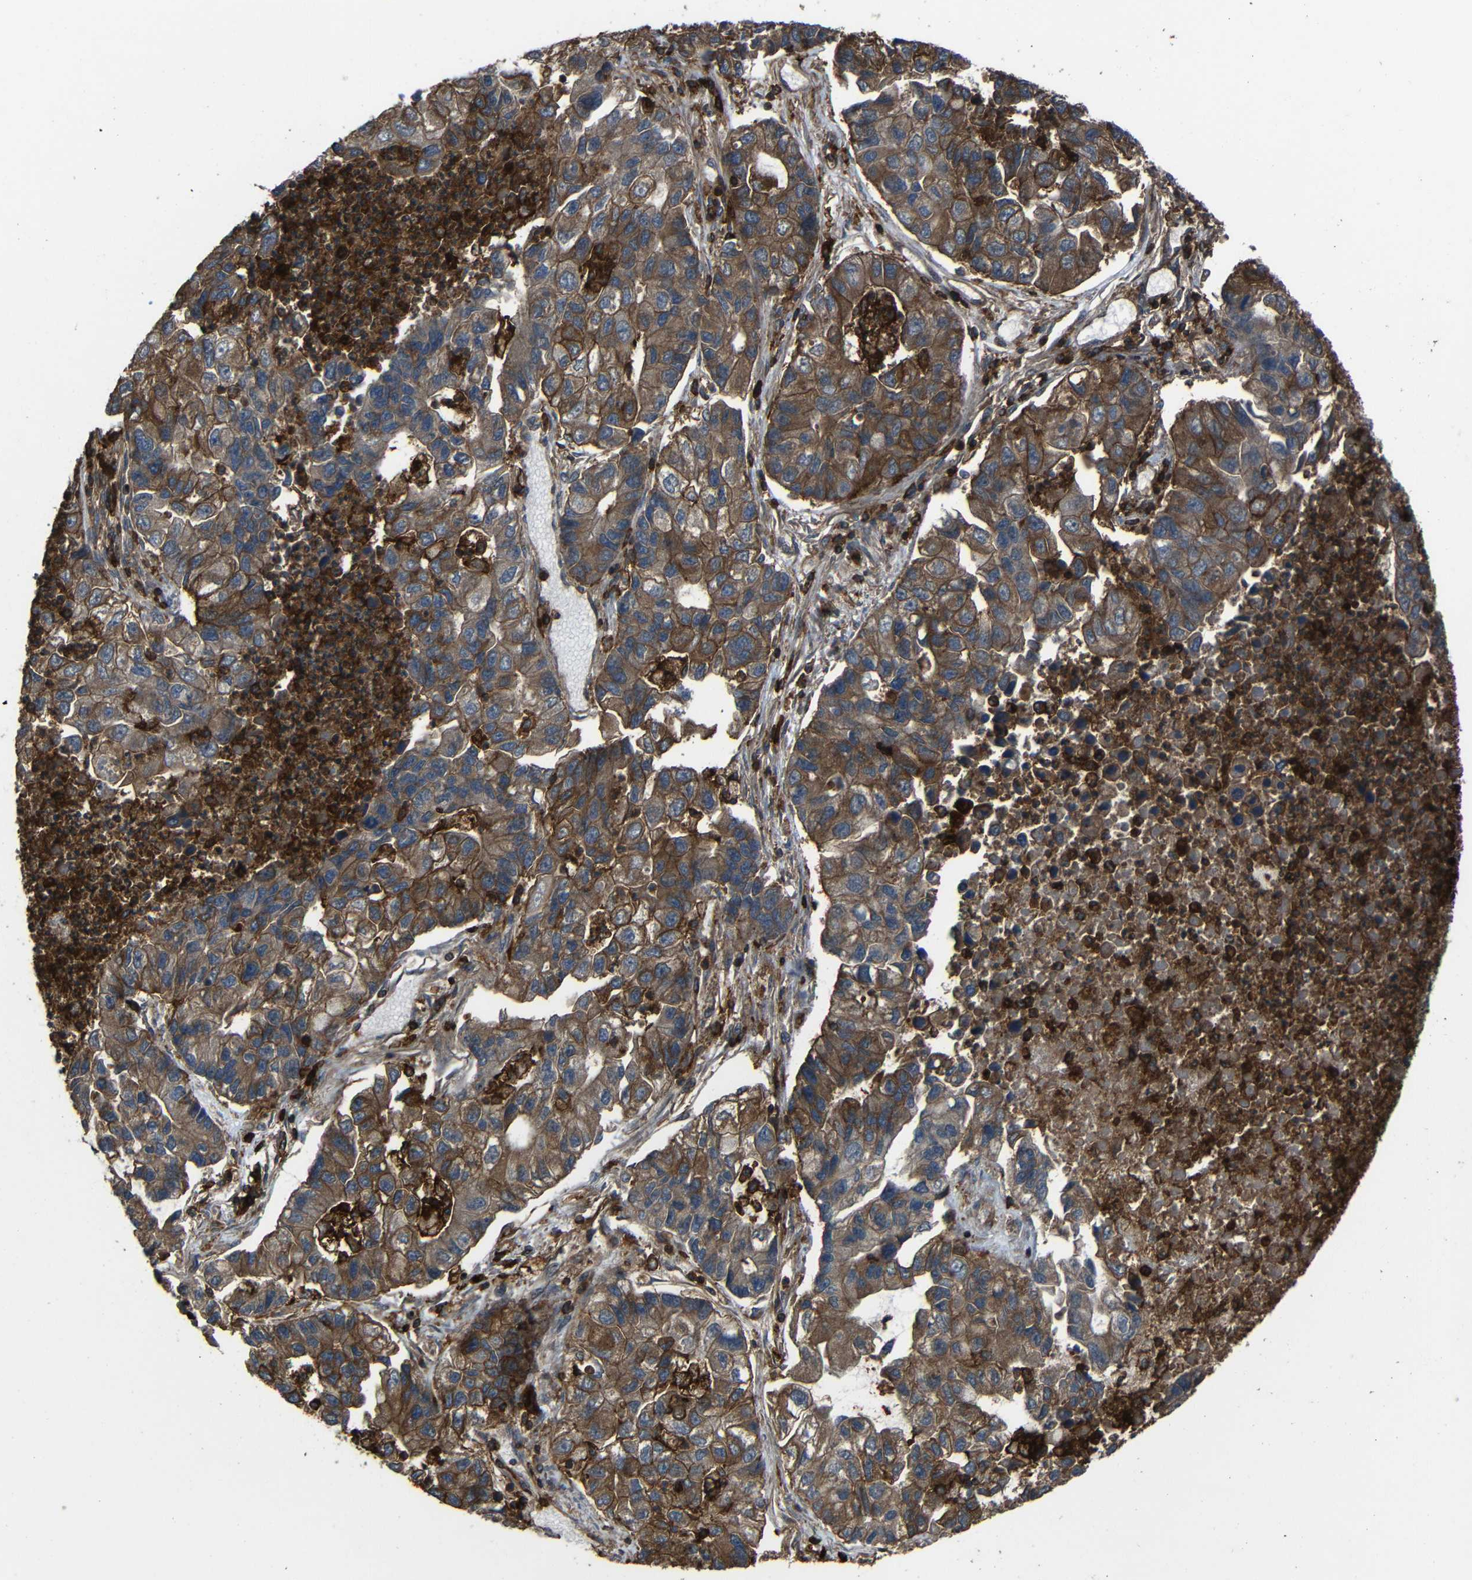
{"staining": {"intensity": "moderate", "quantity": ">75%", "location": "cytoplasmic/membranous"}, "tissue": "lung cancer", "cell_type": "Tumor cells", "image_type": "cancer", "snomed": [{"axis": "morphology", "description": "Adenocarcinoma, NOS"}, {"axis": "topography", "description": "Lung"}], "caption": "Immunohistochemical staining of lung adenocarcinoma exhibits medium levels of moderate cytoplasmic/membranous positivity in approximately >75% of tumor cells.", "gene": "ADGRE5", "patient": {"sex": "female", "age": 51}}